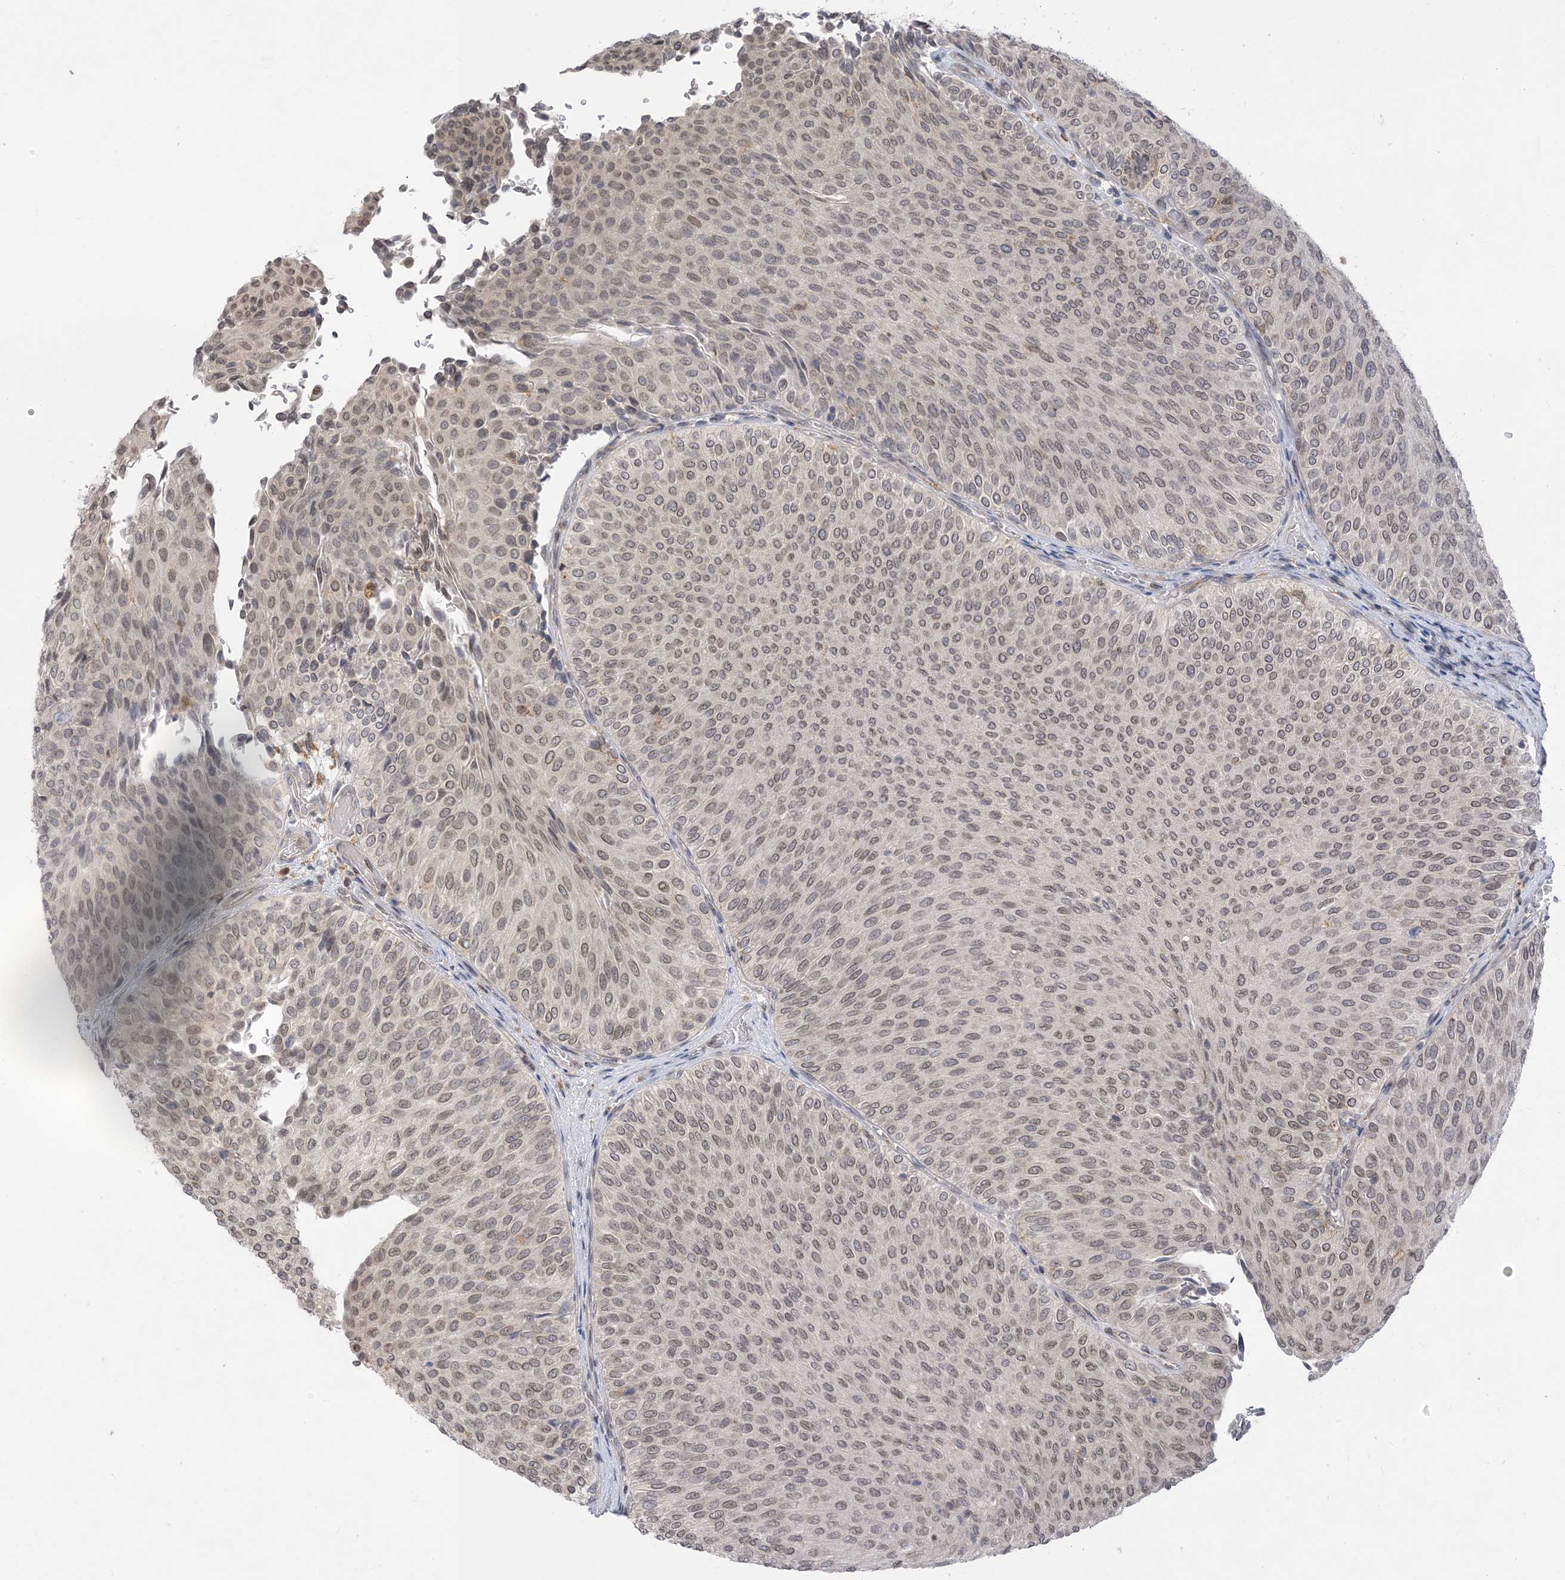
{"staining": {"intensity": "weak", "quantity": ">75%", "location": "cytoplasmic/membranous,nuclear"}, "tissue": "urothelial cancer", "cell_type": "Tumor cells", "image_type": "cancer", "snomed": [{"axis": "morphology", "description": "Urothelial carcinoma, Low grade"}, {"axis": "topography", "description": "Urinary bladder"}], "caption": "The immunohistochemical stain shows weak cytoplasmic/membranous and nuclear expression in tumor cells of urothelial carcinoma (low-grade) tissue.", "gene": "NAGK", "patient": {"sex": "male", "age": 78}}